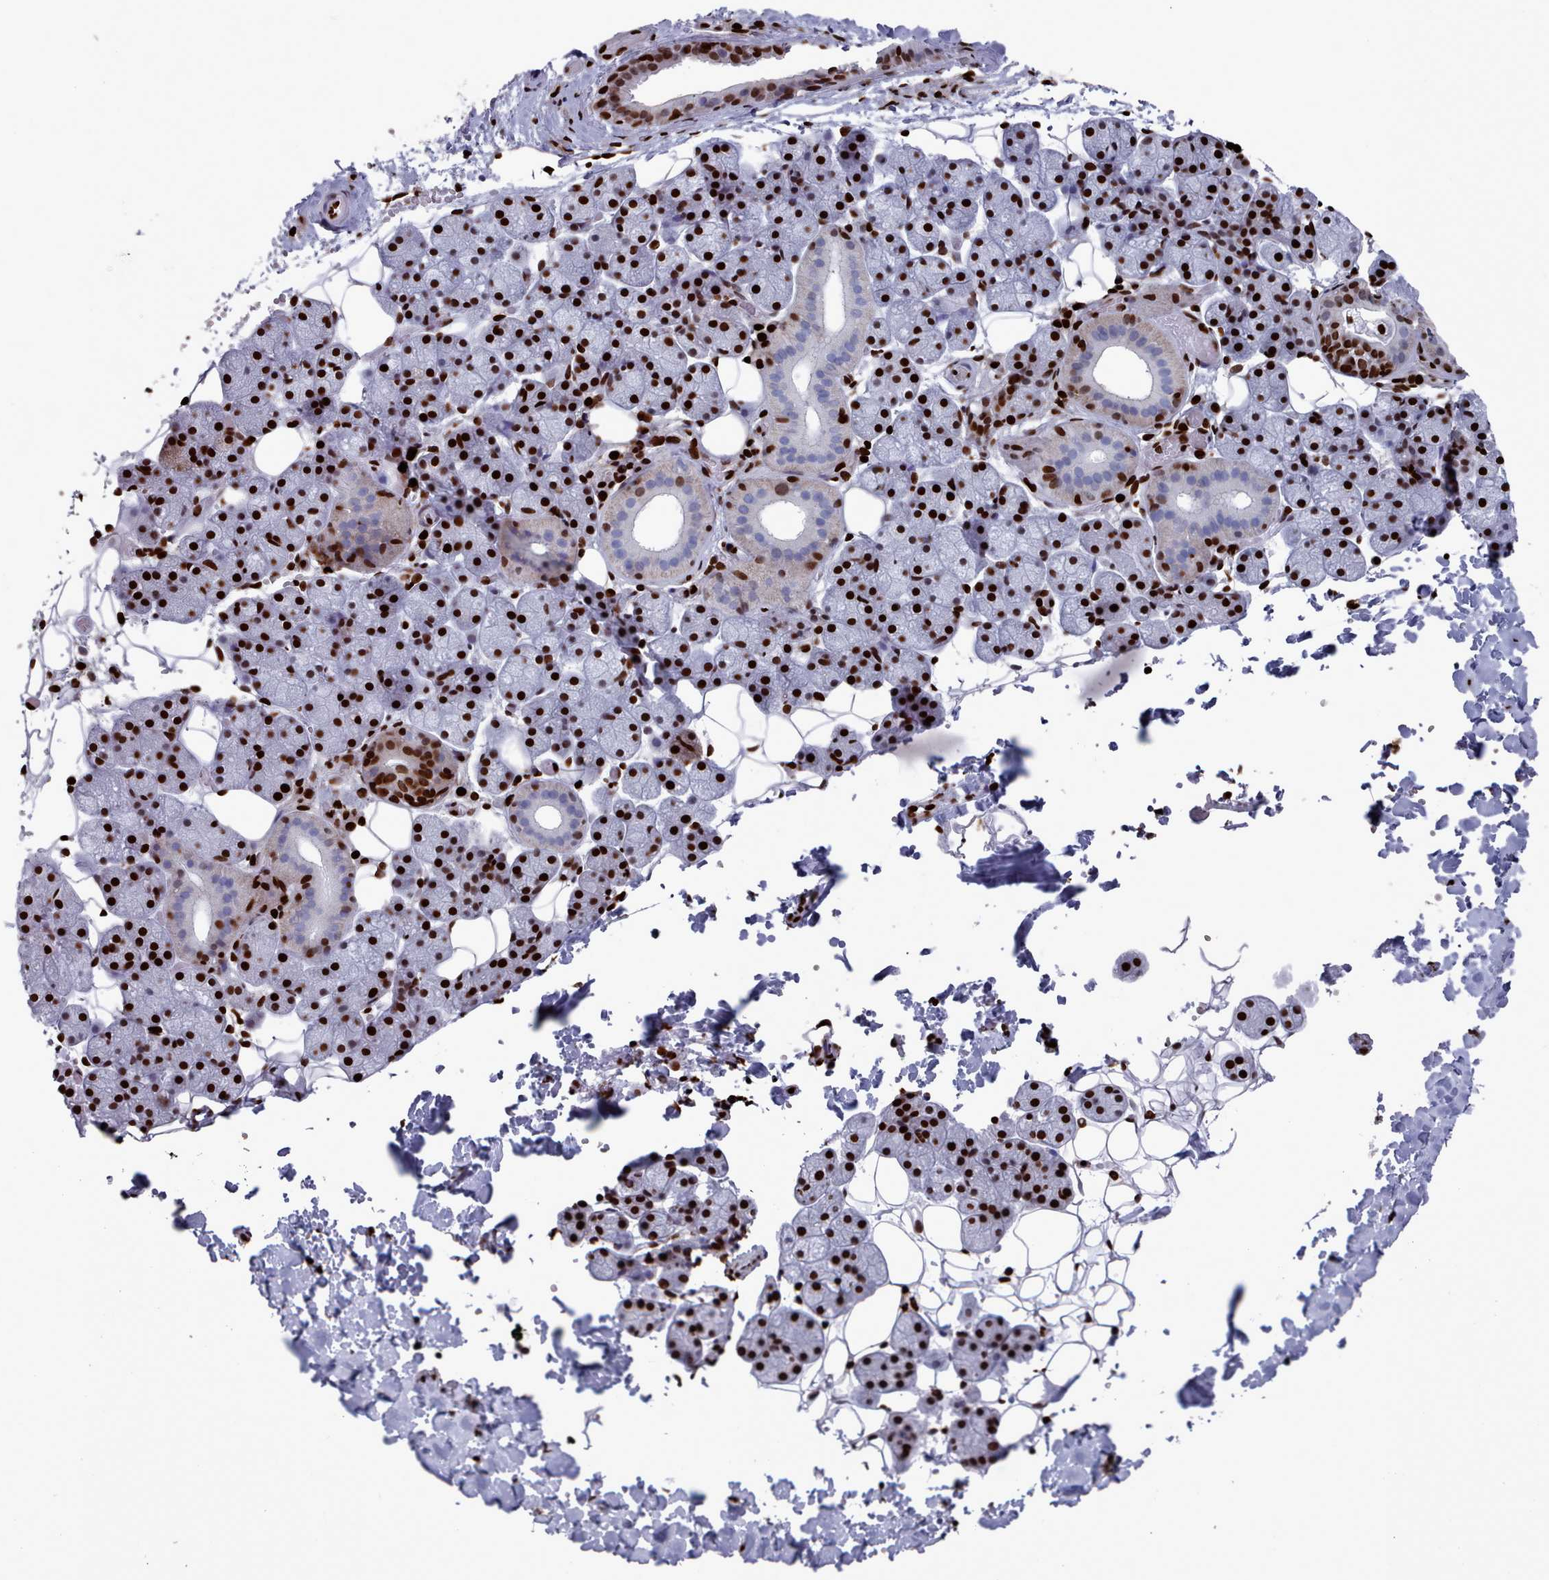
{"staining": {"intensity": "strong", "quantity": ">75%", "location": "nuclear"}, "tissue": "salivary gland", "cell_type": "Glandular cells", "image_type": "normal", "snomed": [{"axis": "morphology", "description": "Normal tissue, NOS"}, {"axis": "topography", "description": "Salivary gland"}], "caption": "Immunohistochemistry (IHC) micrograph of benign human salivary gland stained for a protein (brown), which demonstrates high levels of strong nuclear positivity in approximately >75% of glandular cells.", "gene": "PCDHB11", "patient": {"sex": "female", "age": 33}}